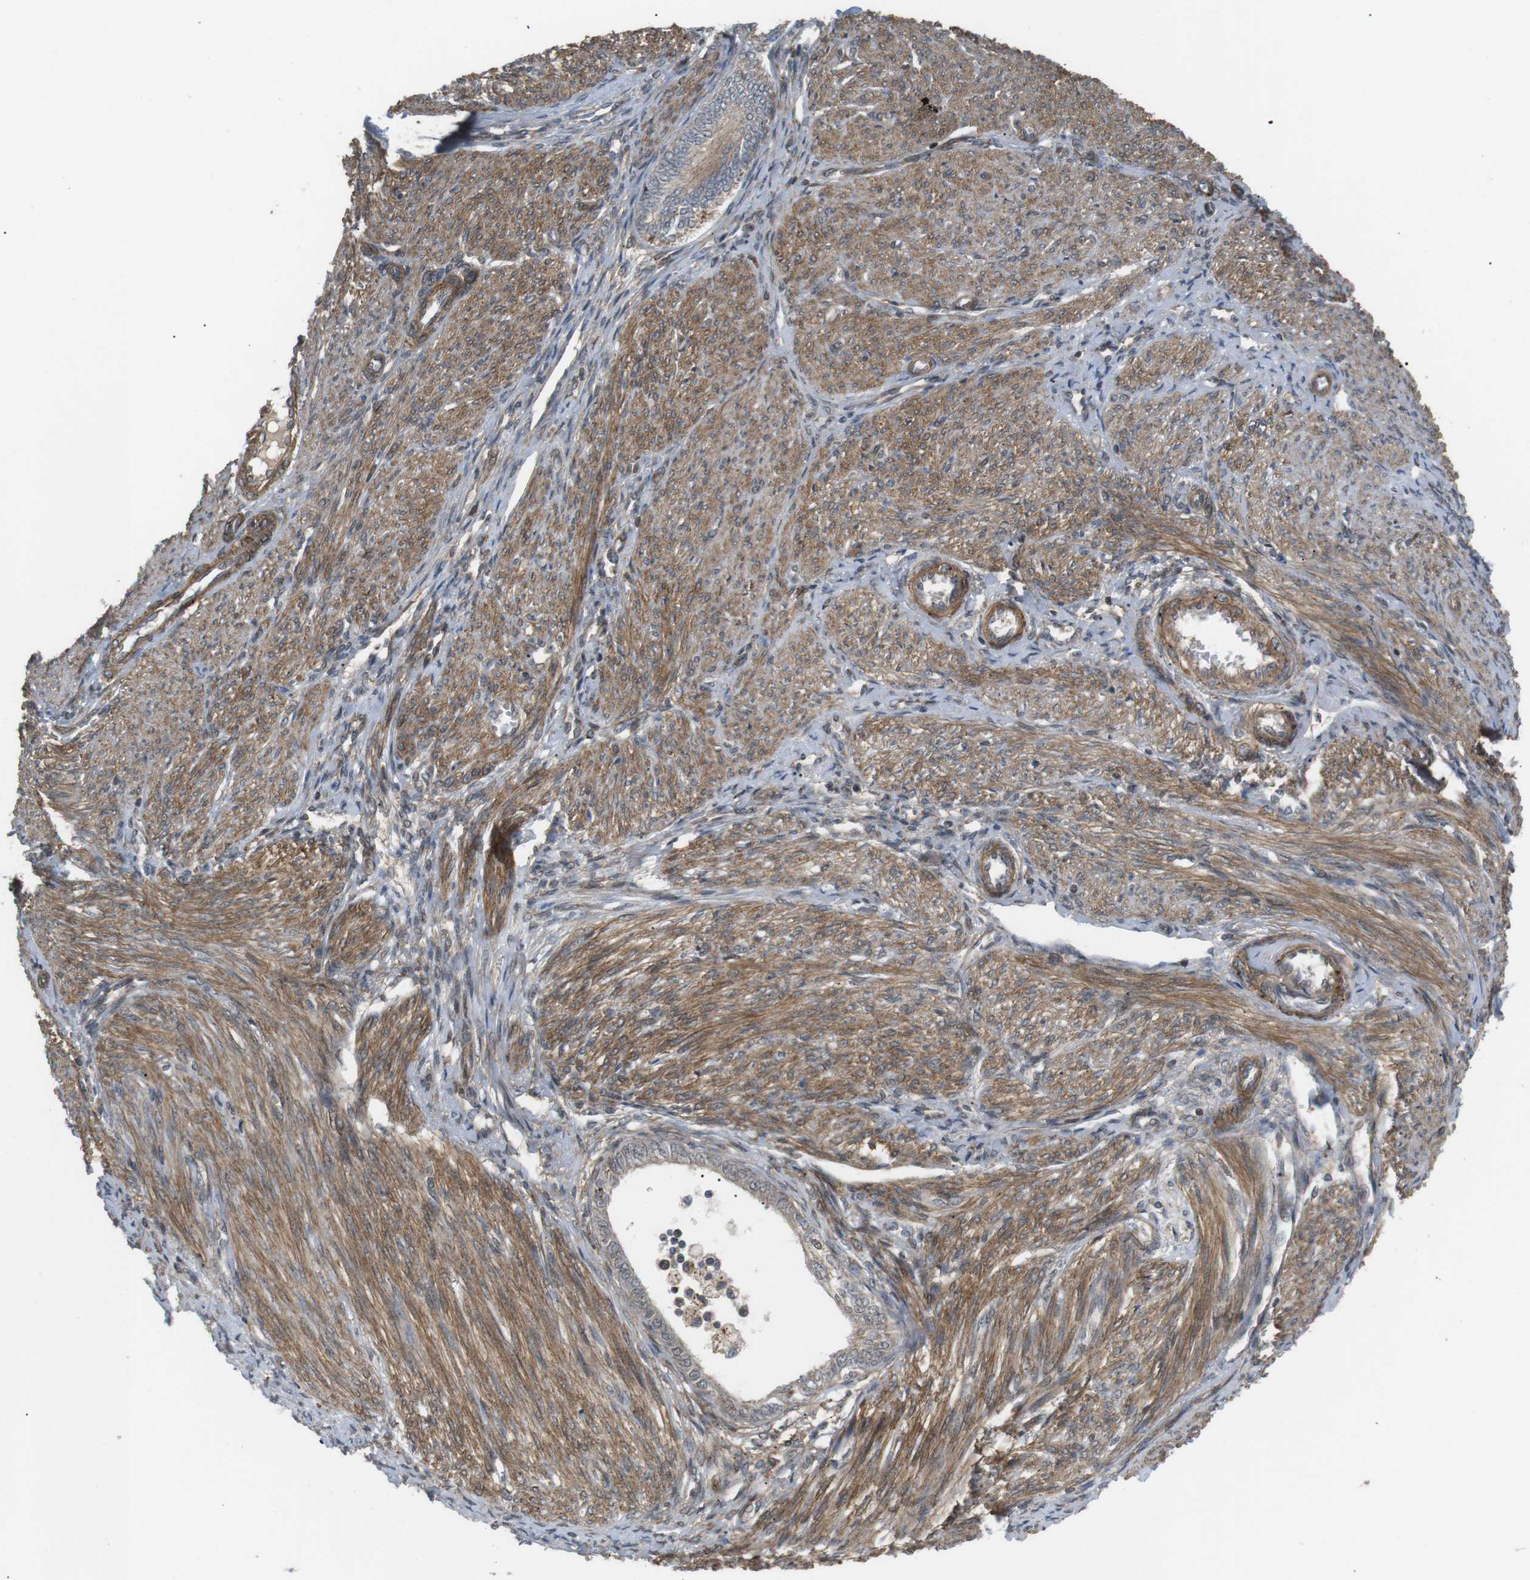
{"staining": {"intensity": "weak", "quantity": "25%-75%", "location": "cytoplasmic/membranous"}, "tissue": "endometrial cancer", "cell_type": "Tumor cells", "image_type": "cancer", "snomed": [{"axis": "morphology", "description": "Adenocarcinoma, NOS"}, {"axis": "topography", "description": "Endometrium"}], "caption": "Immunohistochemistry image of neoplastic tissue: endometrial cancer (adenocarcinoma) stained using IHC displays low levels of weak protein expression localized specifically in the cytoplasmic/membranous of tumor cells, appearing as a cytoplasmic/membranous brown color.", "gene": "KANK2", "patient": {"sex": "female", "age": 58}}